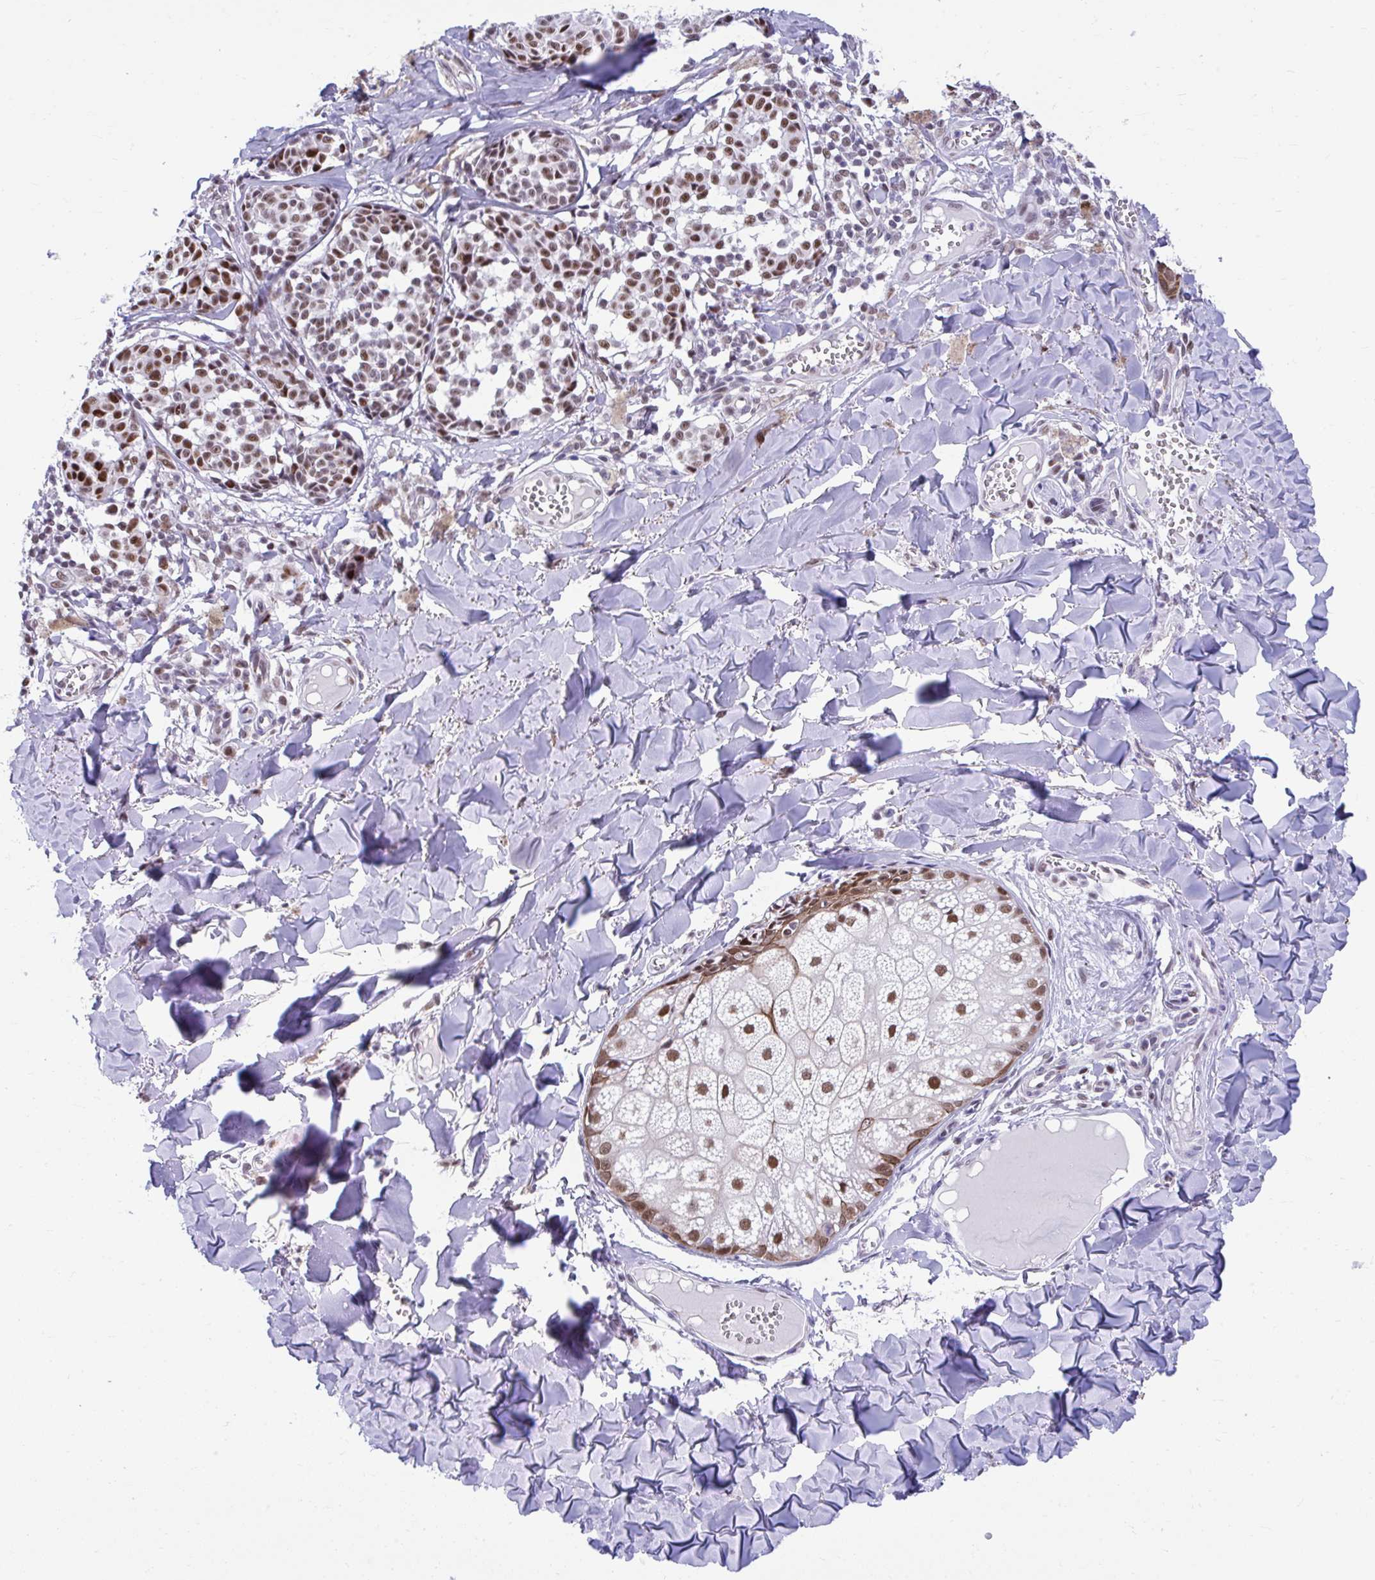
{"staining": {"intensity": "strong", "quantity": "25%-75%", "location": "nuclear"}, "tissue": "melanoma", "cell_type": "Tumor cells", "image_type": "cancer", "snomed": [{"axis": "morphology", "description": "Malignant melanoma, NOS"}, {"axis": "topography", "description": "Skin"}], "caption": "A brown stain labels strong nuclear positivity of a protein in human malignant melanoma tumor cells. Using DAB (brown) and hematoxylin (blue) stains, captured at high magnification using brightfield microscopy.", "gene": "SLC35C2", "patient": {"sex": "female", "age": 43}}